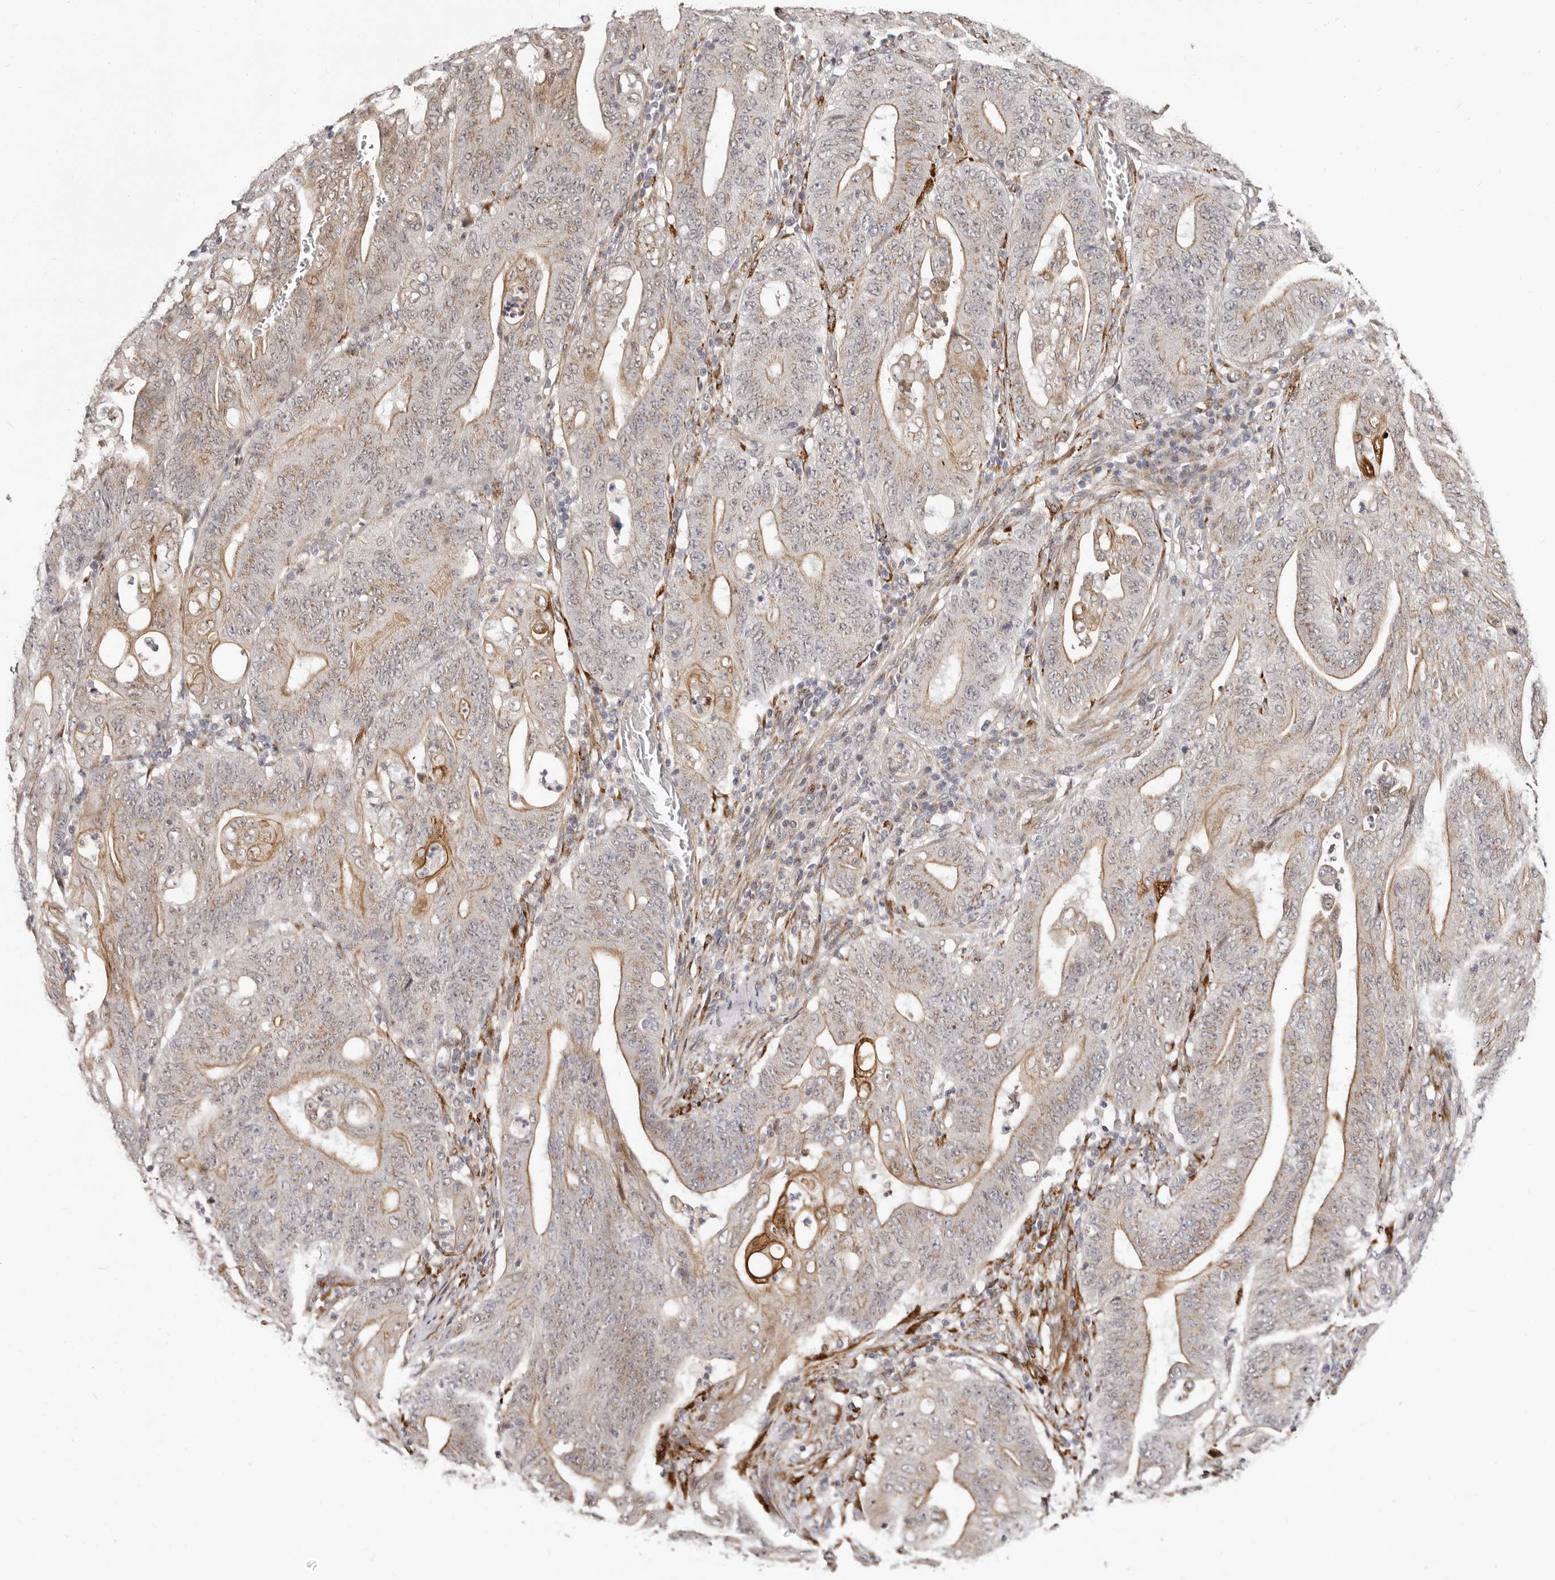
{"staining": {"intensity": "moderate", "quantity": "25%-75%", "location": "cytoplasmic/membranous"}, "tissue": "stomach cancer", "cell_type": "Tumor cells", "image_type": "cancer", "snomed": [{"axis": "morphology", "description": "Adenocarcinoma, NOS"}, {"axis": "topography", "description": "Stomach"}], "caption": "High-magnification brightfield microscopy of stomach cancer (adenocarcinoma) stained with DAB (3,3'-diaminobenzidine) (brown) and counterstained with hematoxylin (blue). tumor cells exhibit moderate cytoplasmic/membranous positivity is appreciated in about25%-75% of cells.", "gene": "SRCAP", "patient": {"sex": "female", "age": 73}}